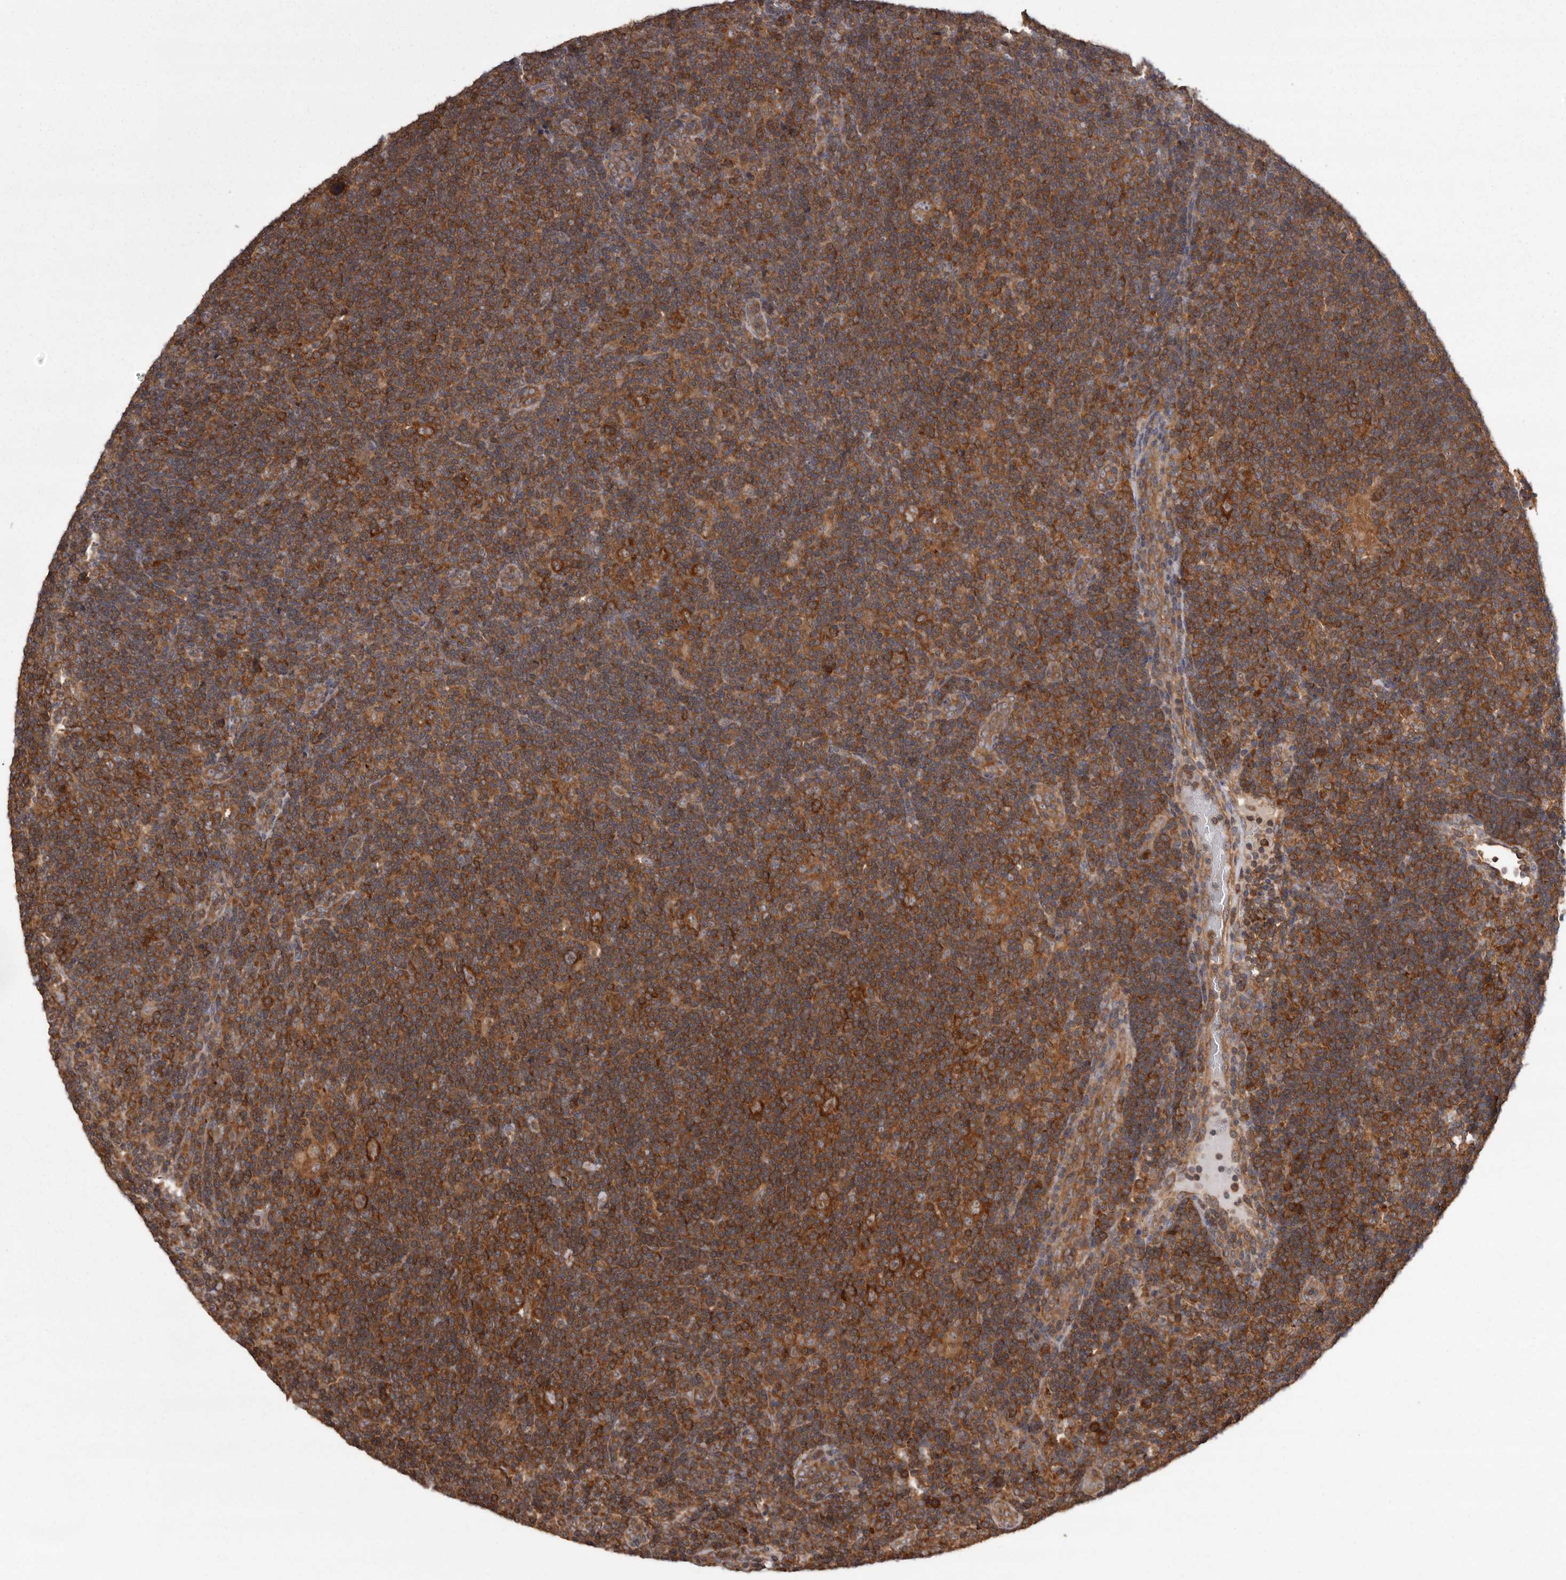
{"staining": {"intensity": "strong", "quantity": ">75%", "location": "cytoplasmic/membranous"}, "tissue": "lymphoma", "cell_type": "Tumor cells", "image_type": "cancer", "snomed": [{"axis": "morphology", "description": "Hodgkin's disease, NOS"}, {"axis": "topography", "description": "Lymph node"}], "caption": "Immunohistochemical staining of Hodgkin's disease shows high levels of strong cytoplasmic/membranous staining in about >75% of tumor cells. (brown staining indicates protein expression, while blue staining denotes nuclei).", "gene": "DARS1", "patient": {"sex": "female", "age": 57}}